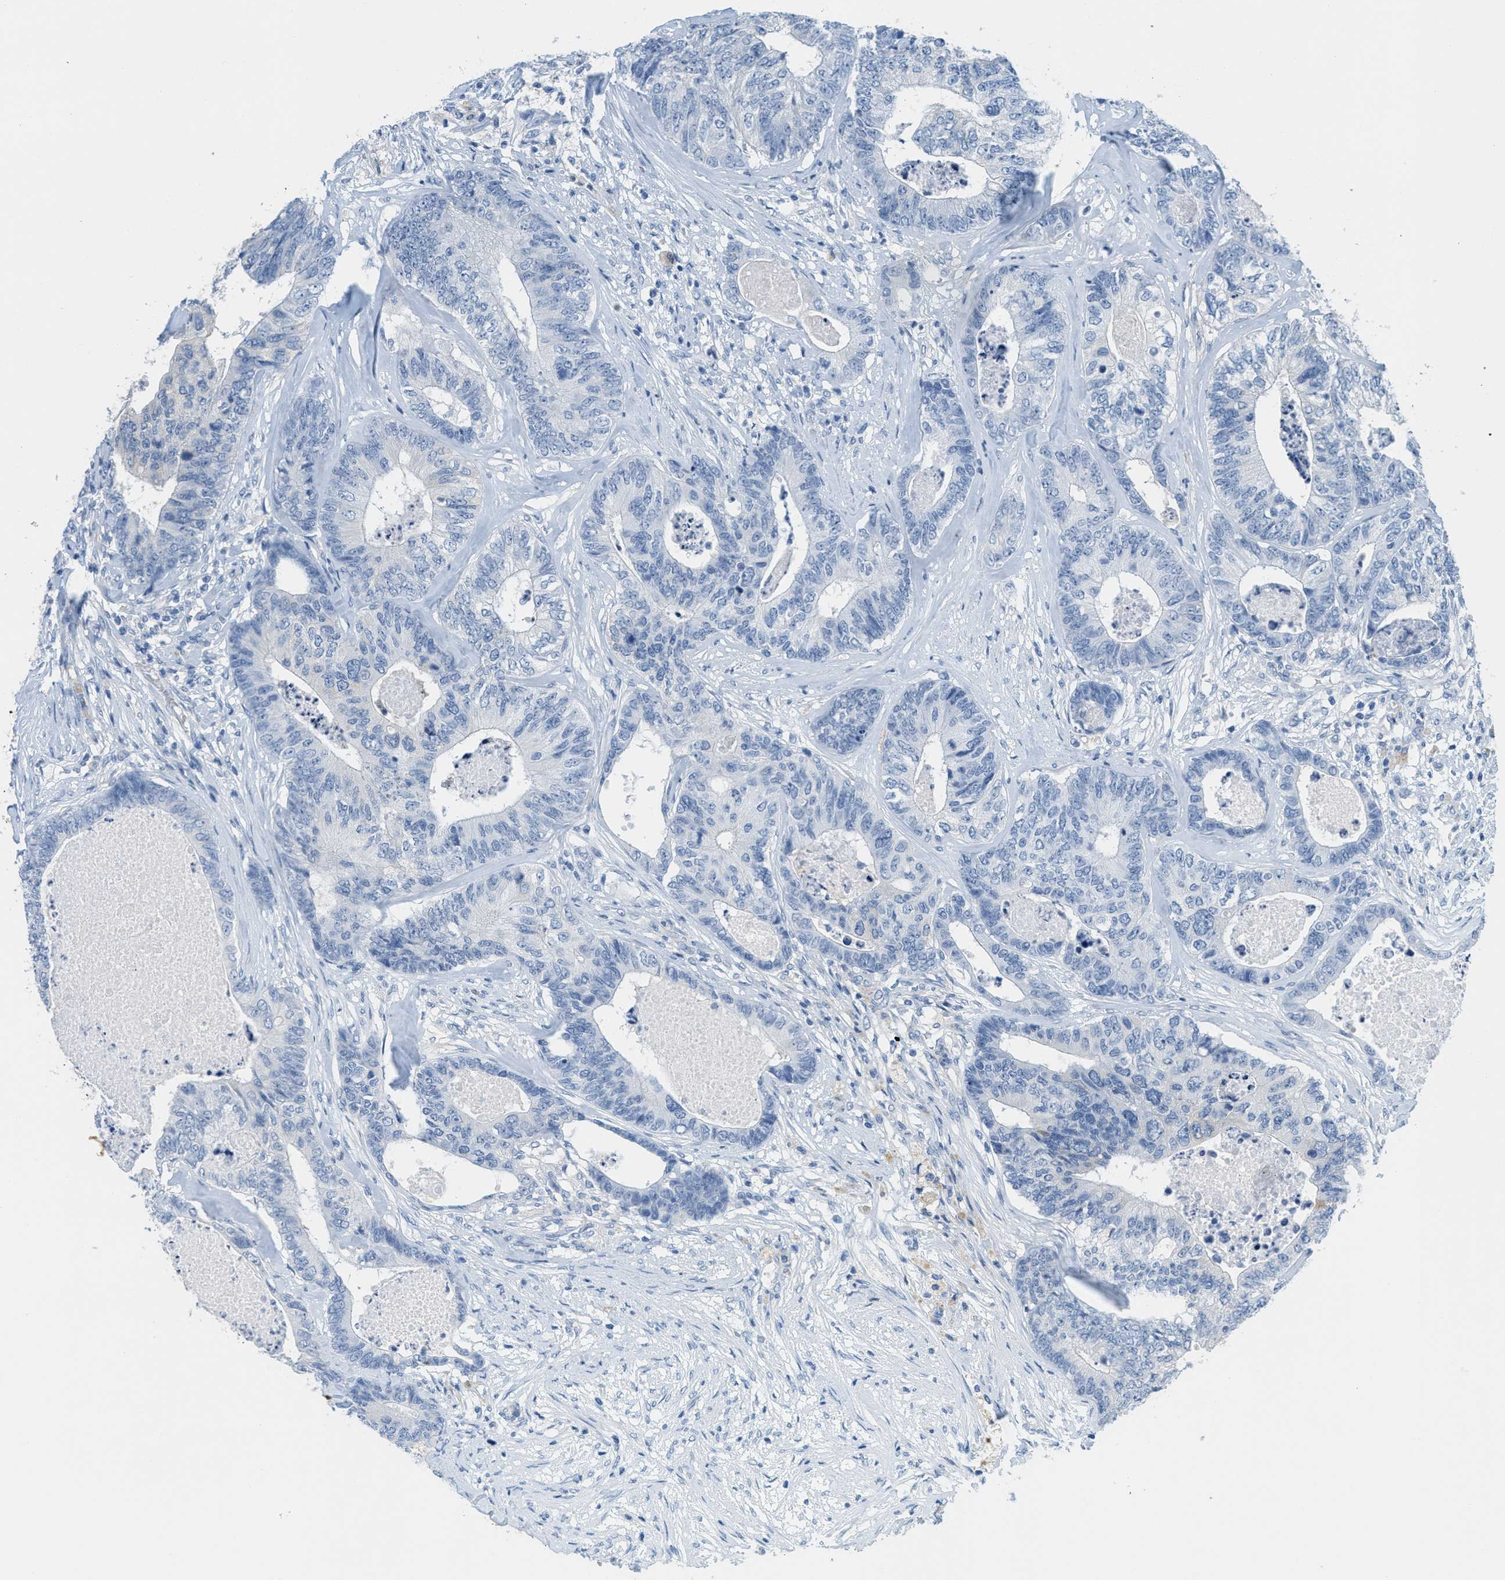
{"staining": {"intensity": "negative", "quantity": "none", "location": "none"}, "tissue": "colorectal cancer", "cell_type": "Tumor cells", "image_type": "cancer", "snomed": [{"axis": "morphology", "description": "Adenocarcinoma, NOS"}, {"axis": "topography", "description": "Colon"}], "caption": "Micrograph shows no protein expression in tumor cells of colorectal adenocarcinoma tissue.", "gene": "GPM6A", "patient": {"sex": "female", "age": 67}}